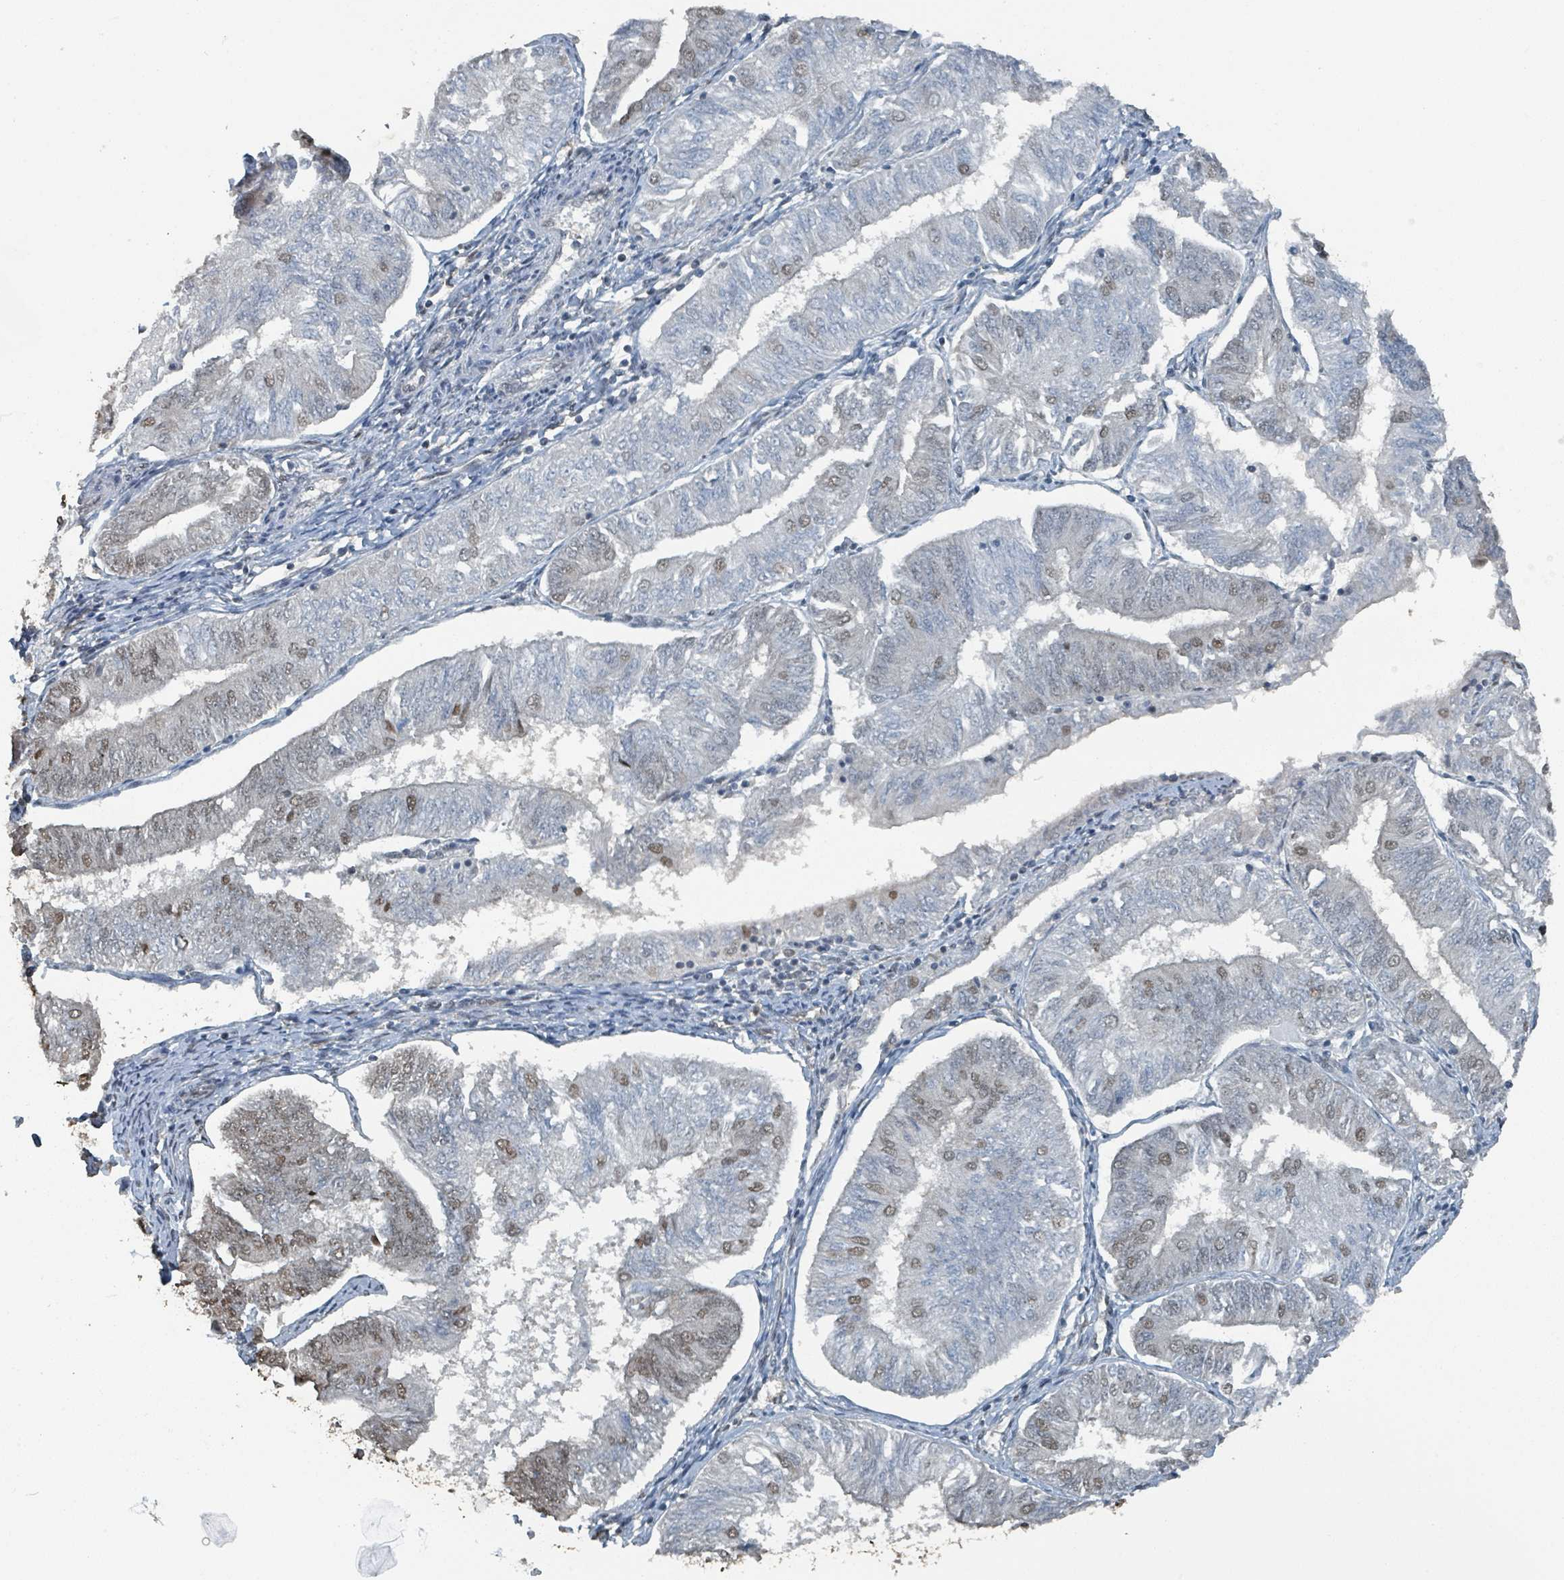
{"staining": {"intensity": "moderate", "quantity": "<25%", "location": "nuclear"}, "tissue": "endometrial cancer", "cell_type": "Tumor cells", "image_type": "cancer", "snomed": [{"axis": "morphology", "description": "Adenocarcinoma, NOS"}, {"axis": "topography", "description": "Endometrium"}], "caption": "Endometrial cancer was stained to show a protein in brown. There is low levels of moderate nuclear staining in about <25% of tumor cells.", "gene": "PHIP", "patient": {"sex": "female", "age": 58}}